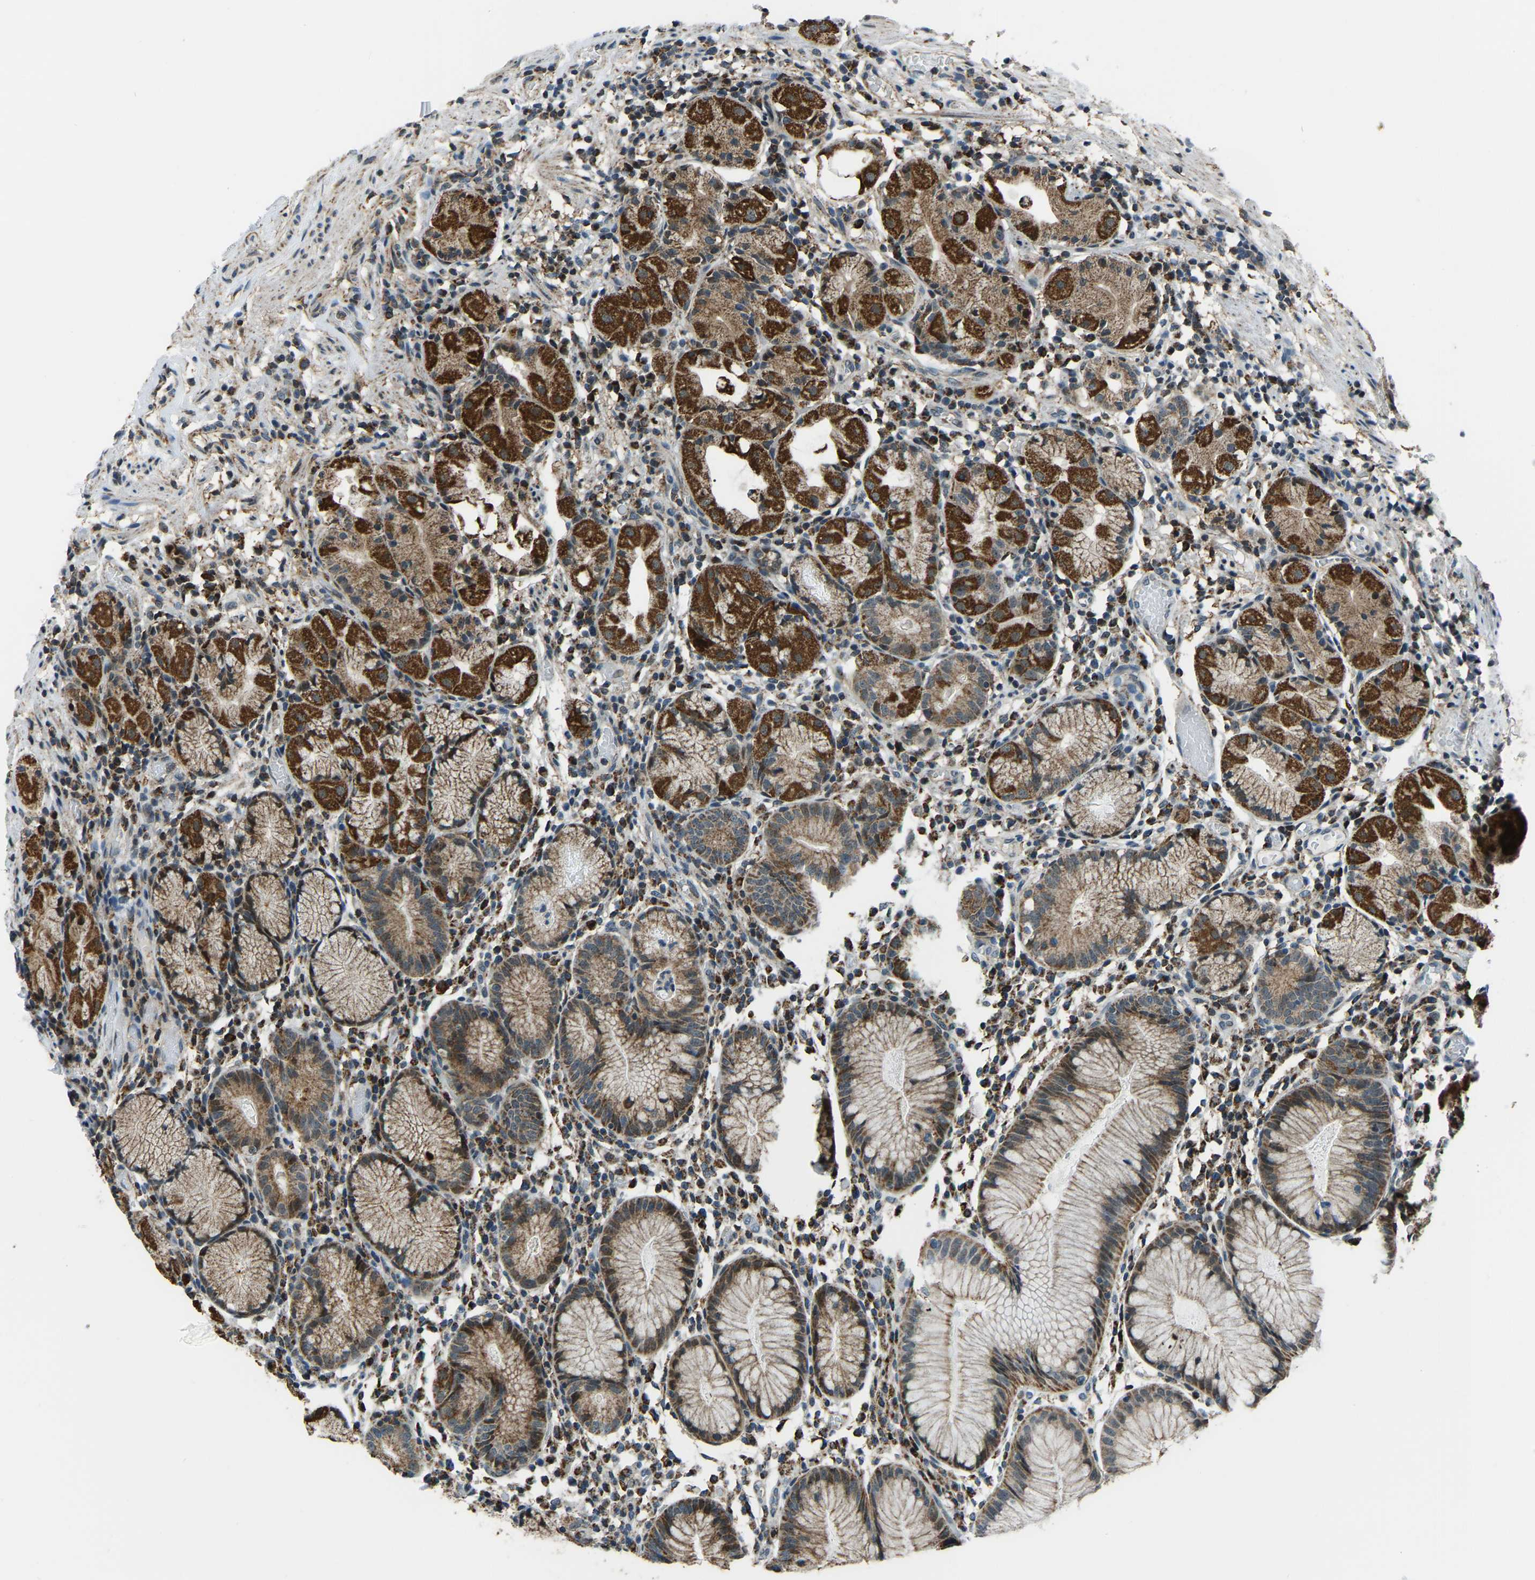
{"staining": {"intensity": "strong", "quantity": ">75%", "location": "cytoplasmic/membranous"}, "tissue": "stomach", "cell_type": "Glandular cells", "image_type": "normal", "snomed": [{"axis": "morphology", "description": "Normal tissue, NOS"}, {"axis": "topography", "description": "Stomach"}, {"axis": "topography", "description": "Stomach, lower"}], "caption": "Benign stomach reveals strong cytoplasmic/membranous staining in about >75% of glandular cells.", "gene": "RBM33", "patient": {"sex": "female", "age": 75}}